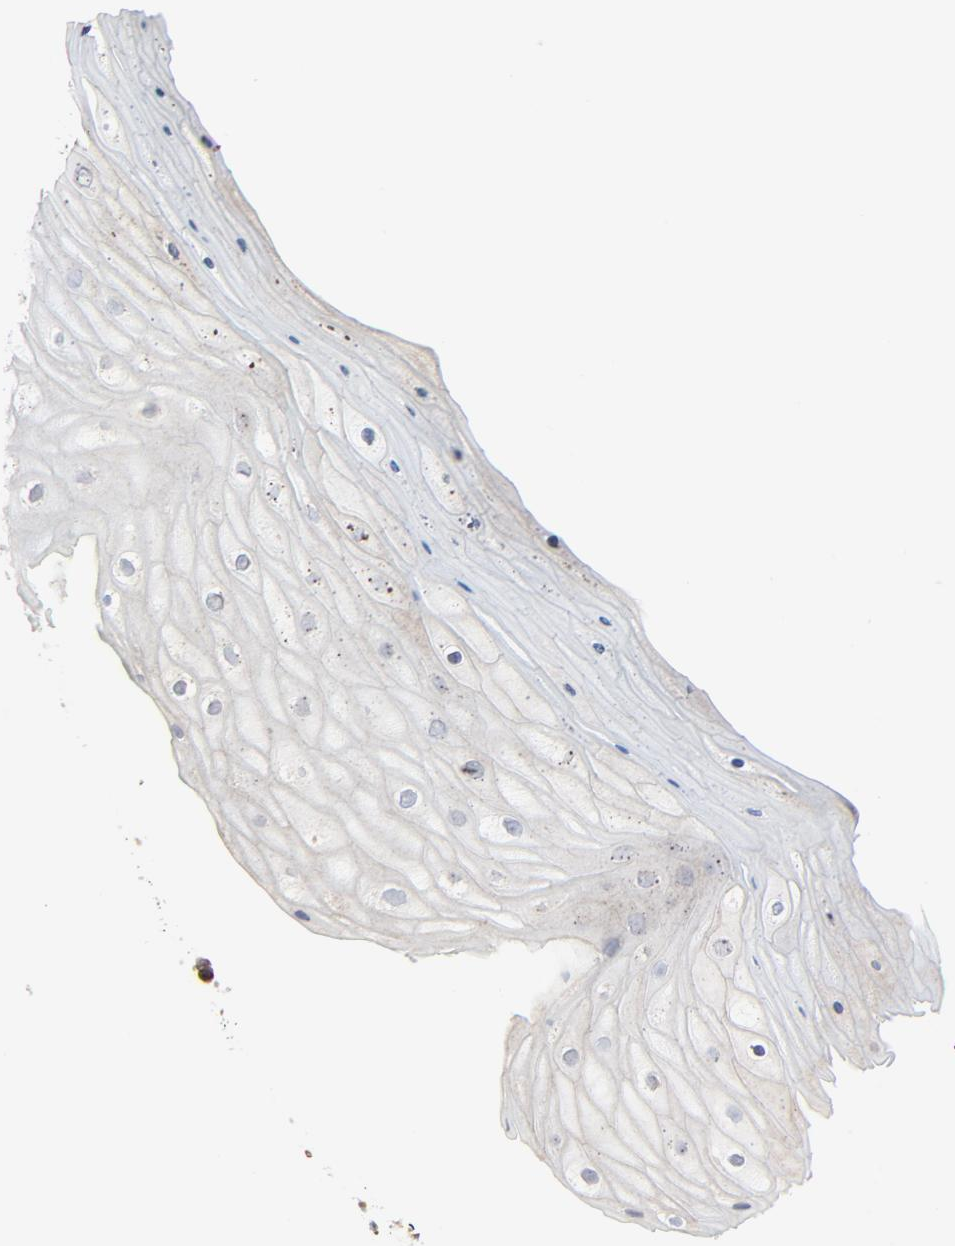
{"staining": {"intensity": "moderate", "quantity": ">75%", "location": "cytoplasmic/membranous"}, "tissue": "cervix", "cell_type": "Glandular cells", "image_type": "normal", "snomed": [{"axis": "morphology", "description": "Normal tissue, NOS"}, {"axis": "topography", "description": "Cervix"}], "caption": "This histopathology image shows IHC staining of normal cervix, with medium moderate cytoplasmic/membranous staining in approximately >75% of glandular cells.", "gene": "TRIOBP", "patient": {"sex": "female", "age": 55}}